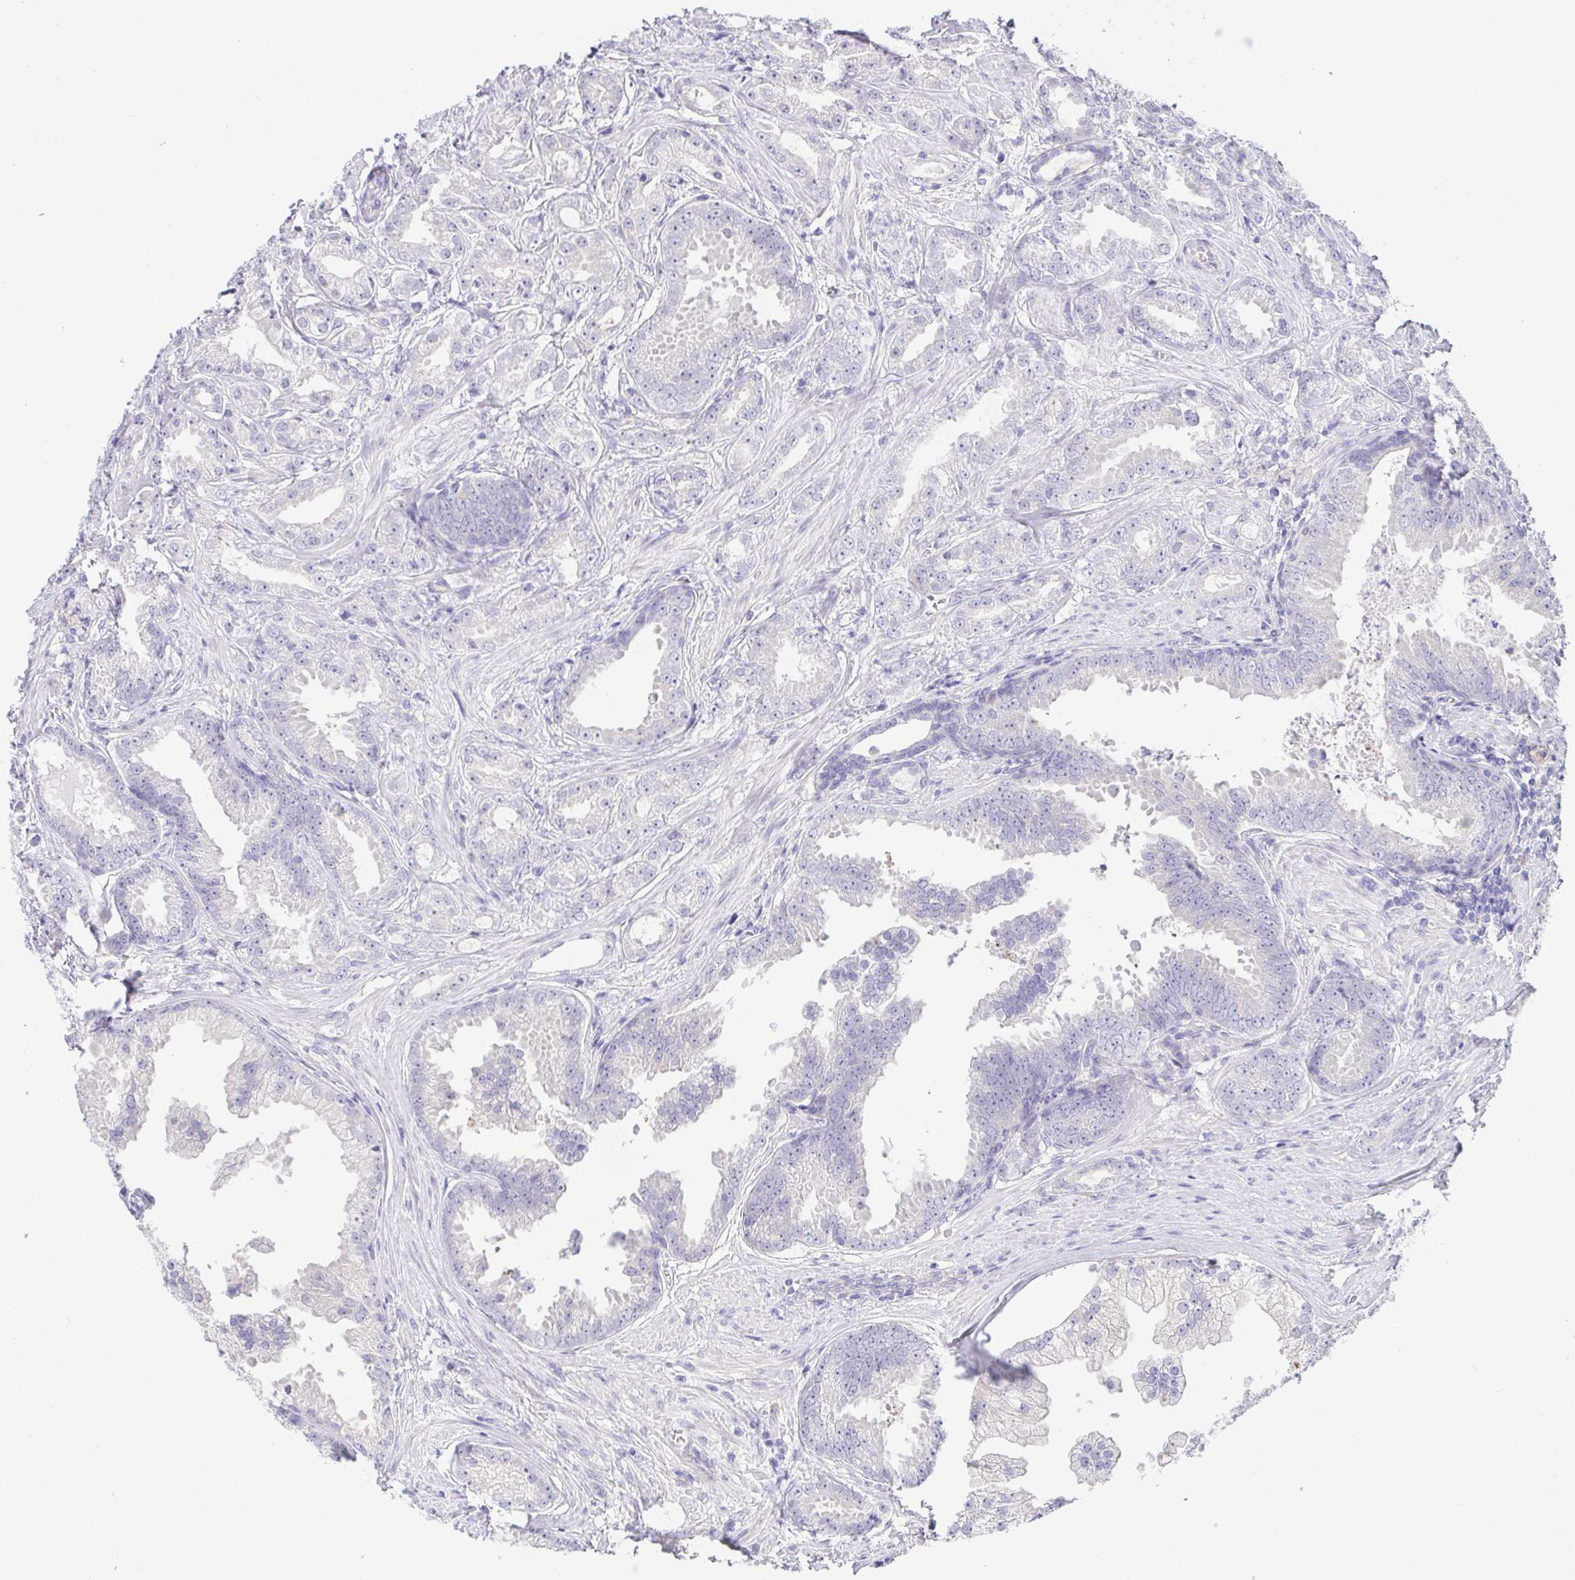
{"staining": {"intensity": "negative", "quantity": "none", "location": "none"}, "tissue": "prostate cancer", "cell_type": "Tumor cells", "image_type": "cancer", "snomed": [{"axis": "morphology", "description": "Adenocarcinoma, Low grade"}, {"axis": "topography", "description": "Prostate"}], "caption": "Image shows no significant protein positivity in tumor cells of prostate cancer (adenocarcinoma (low-grade)).", "gene": "KRTDAP", "patient": {"sex": "male", "age": 65}}